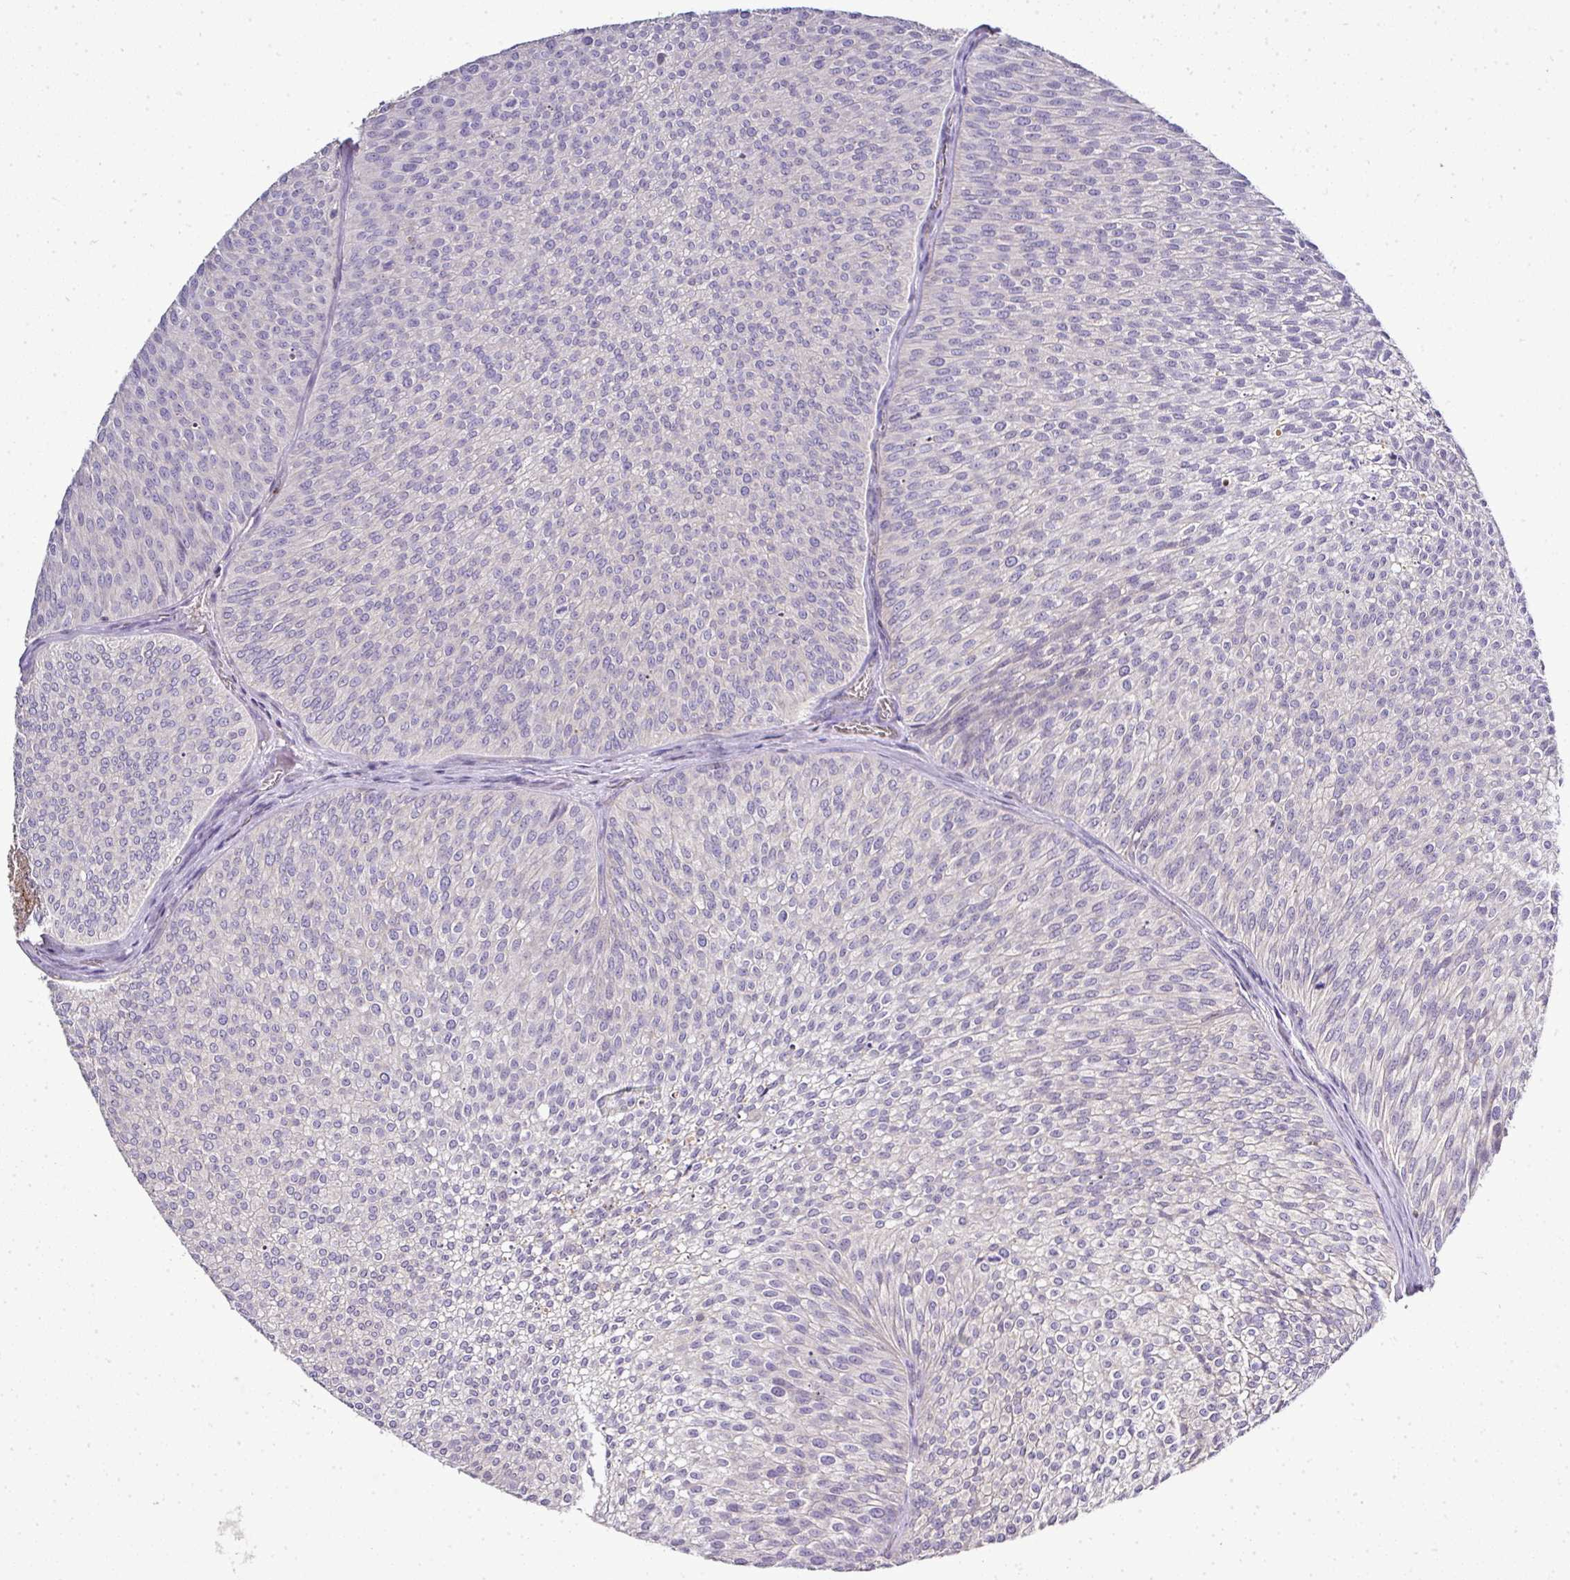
{"staining": {"intensity": "negative", "quantity": "none", "location": "none"}, "tissue": "urothelial cancer", "cell_type": "Tumor cells", "image_type": "cancer", "snomed": [{"axis": "morphology", "description": "Urothelial carcinoma, Low grade"}, {"axis": "topography", "description": "Urinary bladder"}], "caption": "Immunohistochemistry histopathology image of human urothelial carcinoma (low-grade) stained for a protein (brown), which shows no staining in tumor cells.", "gene": "CAB39L", "patient": {"sex": "male", "age": 91}}